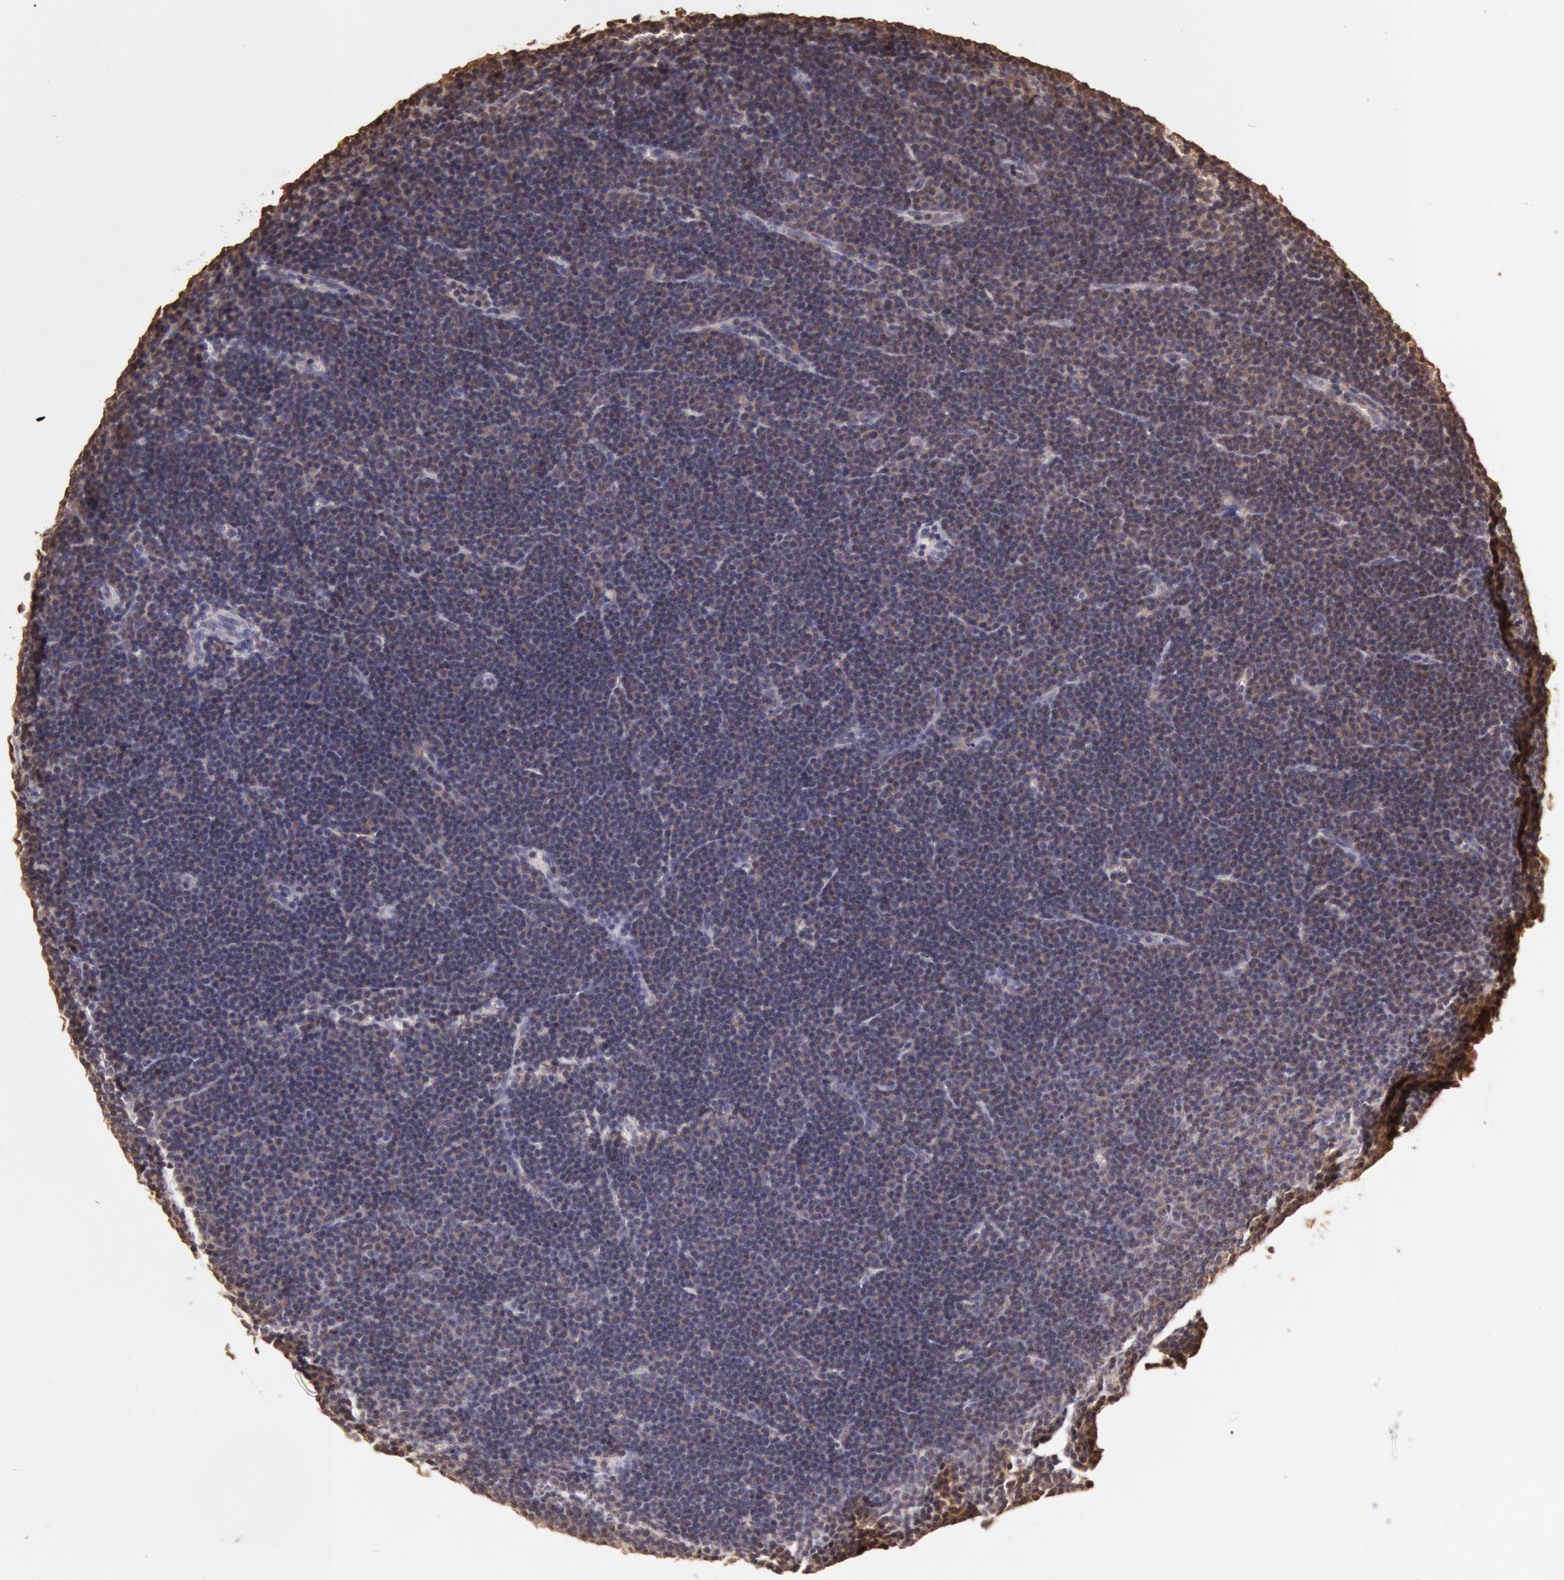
{"staining": {"intensity": "weak", "quantity": "<25%", "location": "nuclear"}, "tissue": "lymphoma", "cell_type": "Tumor cells", "image_type": "cancer", "snomed": [{"axis": "morphology", "description": "Malignant lymphoma, non-Hodgkin's type, Low grade"}, {"axis": "topography", "description": "Lymph node"}], "caption": "Tumor cells show no significant protein positivity in low-grade malignant lymphoma, non-Hodgkin's type.", "gene": "SOD1", "patient": {"sex": "male", "age": 57}}